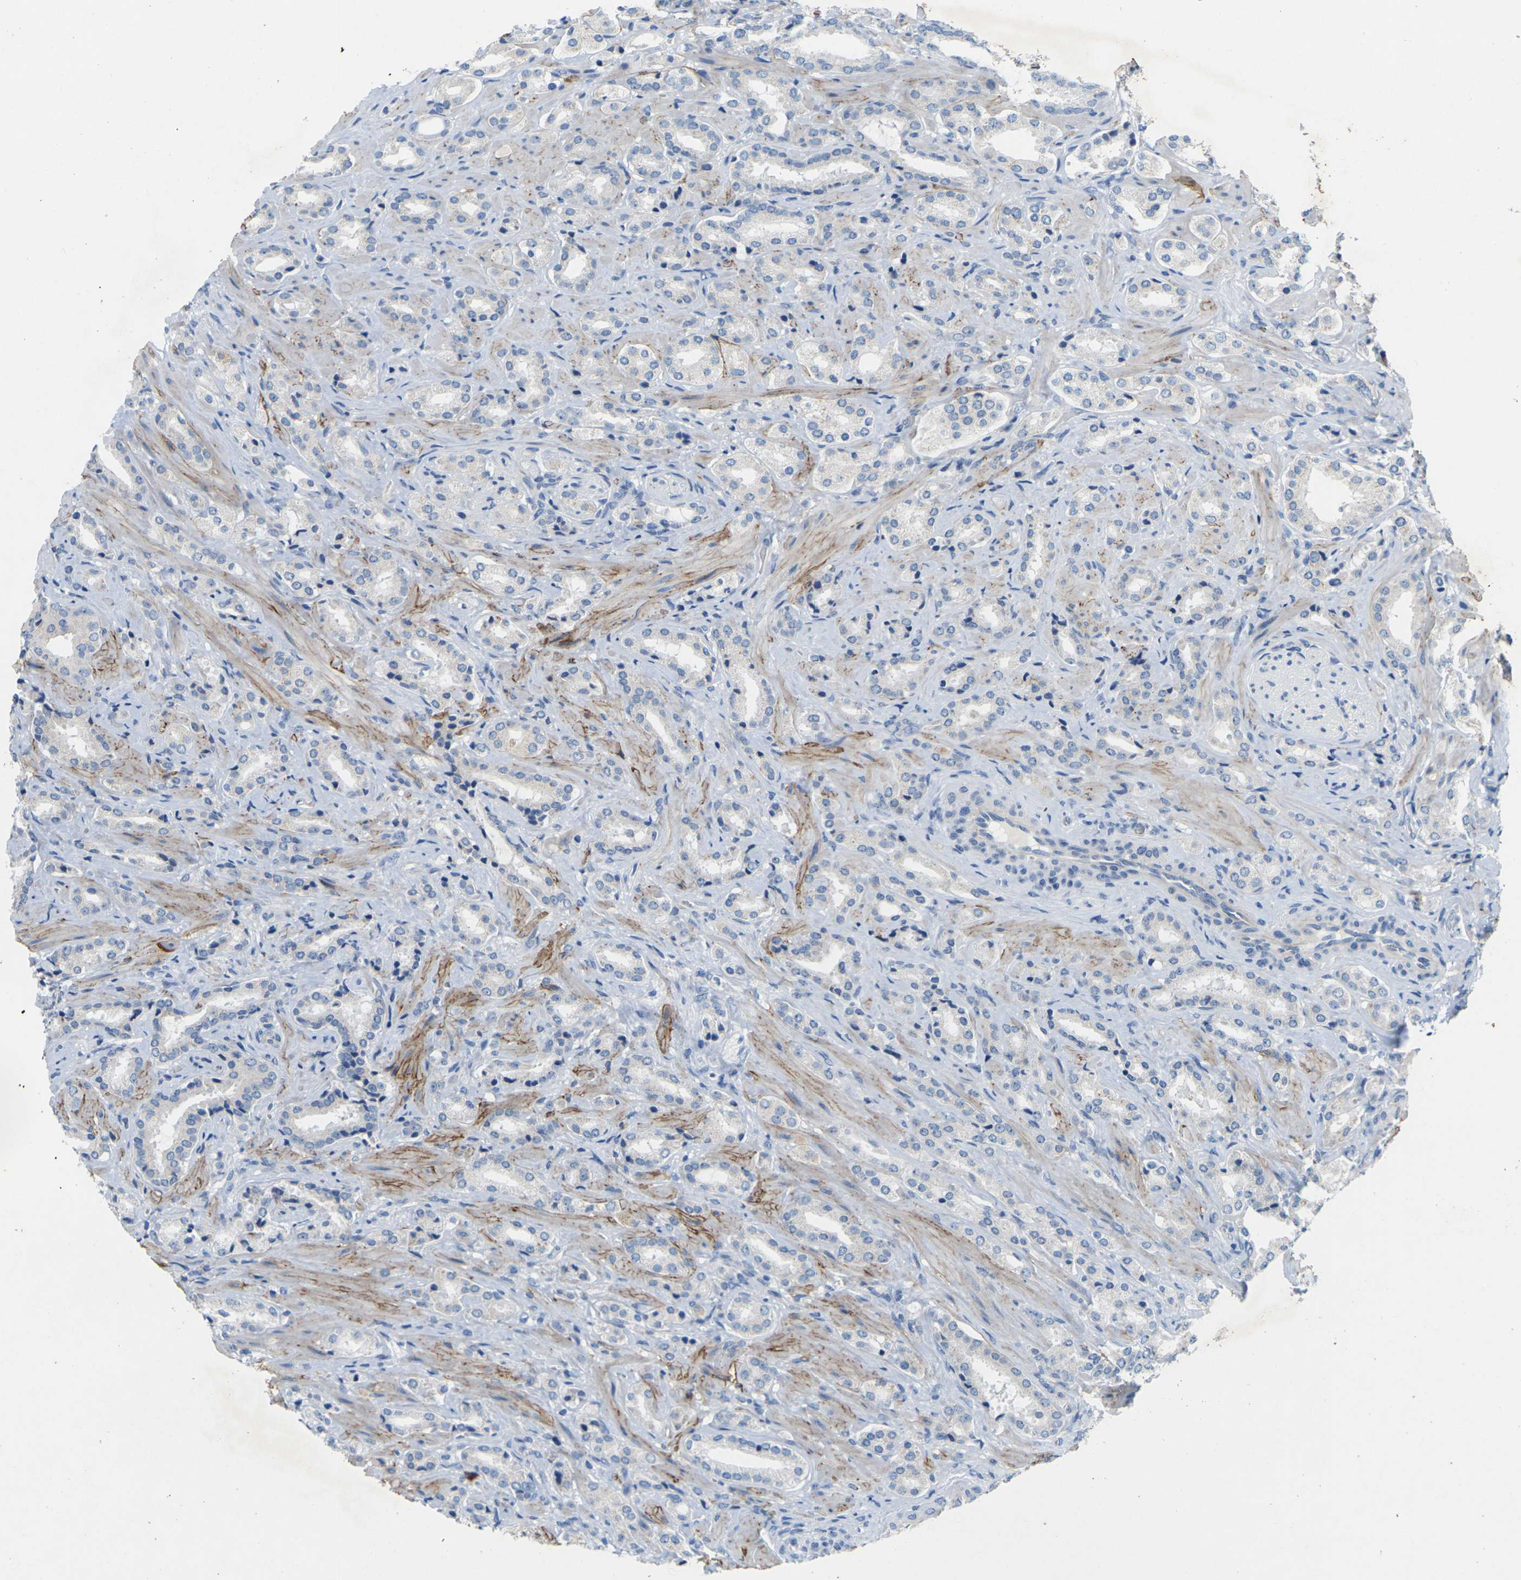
{"staining": {"intensity": "negative", "quantity": "none", "location": "none"}, "tissue": "prostate cancer", "cell_type": "Tumor cells", "image_type": "cancer", "snomed": [{"axis": "morphology", "description": "Adenocarcinoma, High grade"}, {"axis": "topography", "description": "Prostate"}], "caption": "DAB immunohistochemical staining of human prostate cancer (high-grade adenocarcinoma) shows no significant staining in tumor cells.", "gene": "ITGA5", "patient": {"sex": "male", "age": 64}}